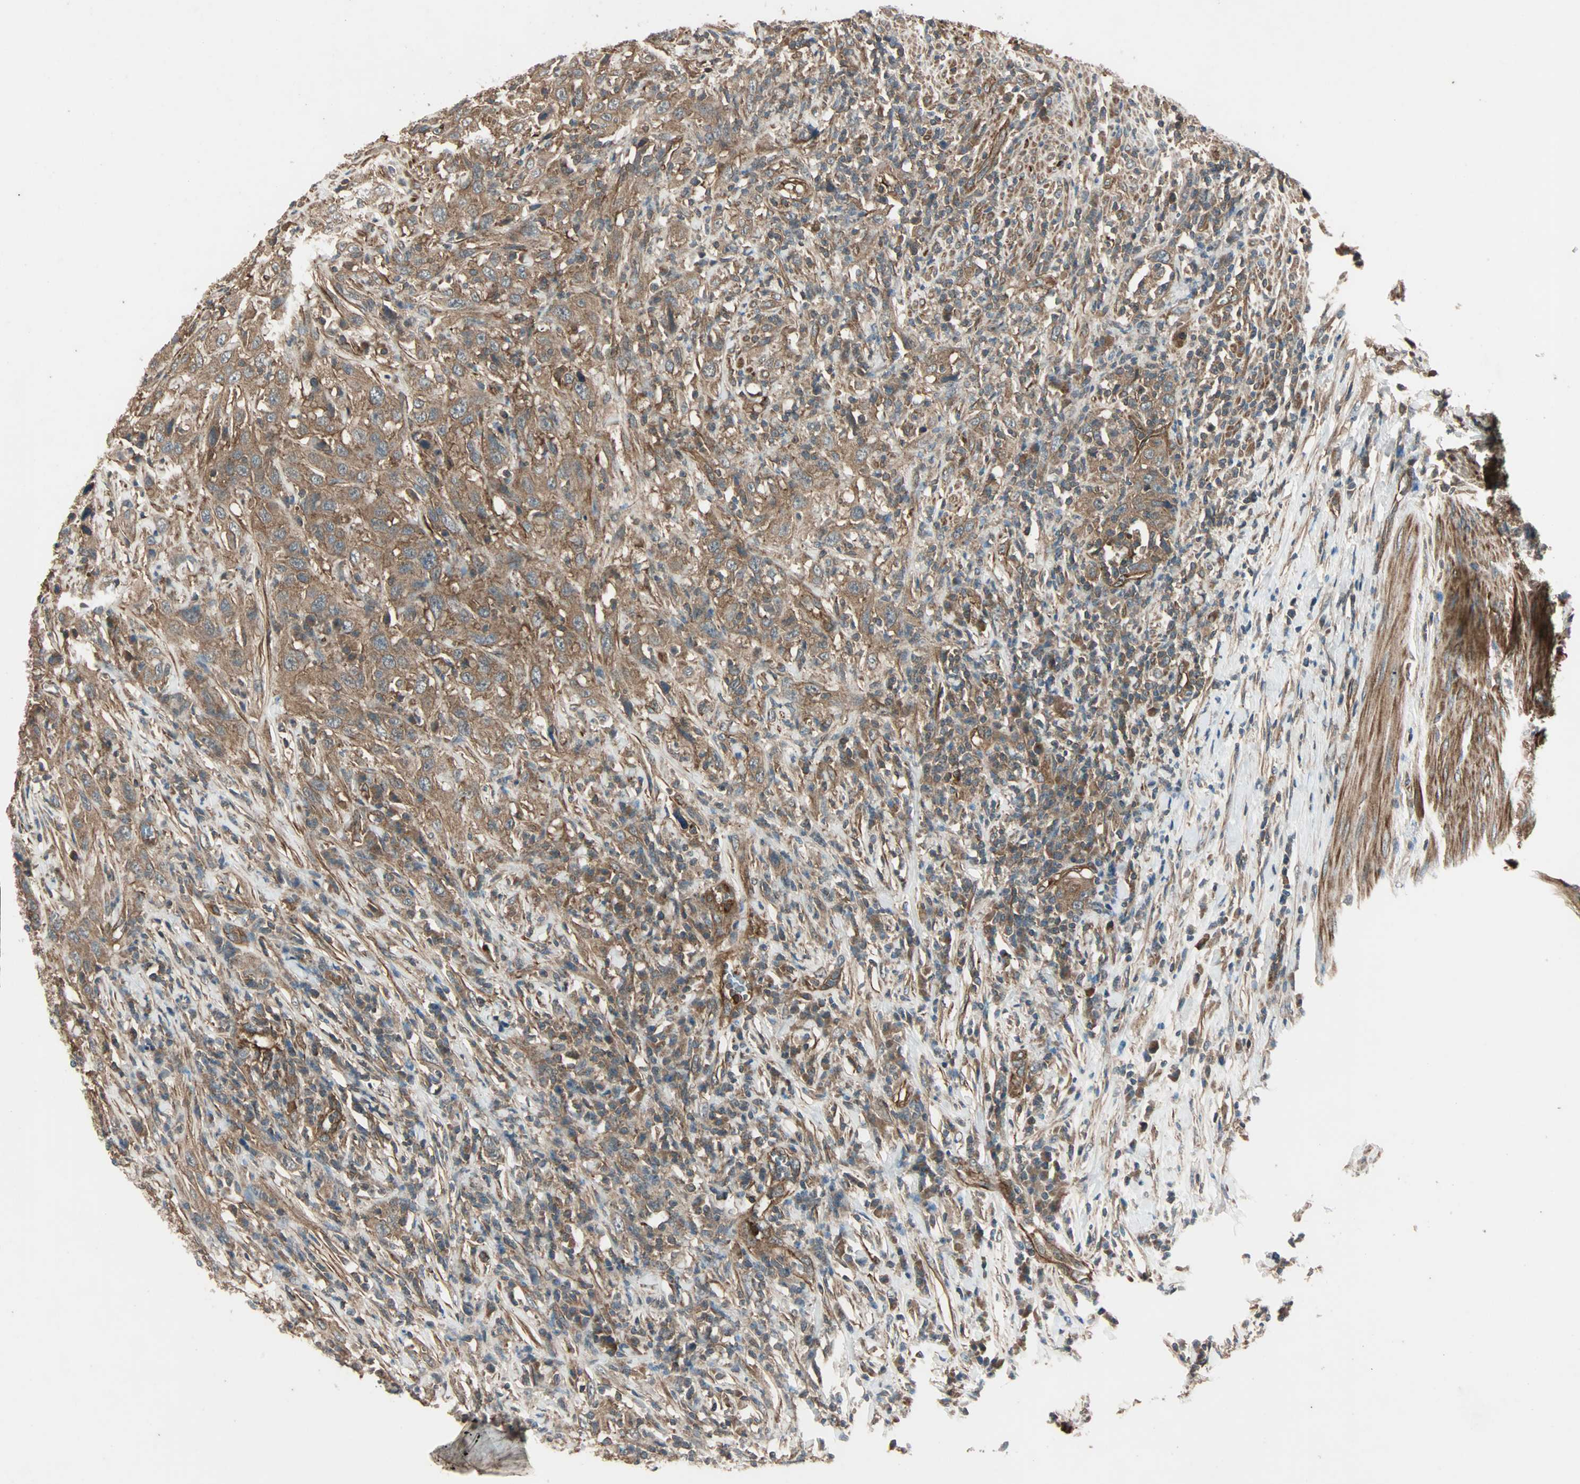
{"staining": {"intensity": "moderate", "quantity": ">75%", "location": "cytoplasmic/membranous"}, "tissue": "urothelial cancer", "cell_type": "Tumor cells", "image_type": "cancer", "snomed": [{"axis": "morphology", "description": "Urothelial carcinoma, High grade"}, {"axis": "topography", "description": "Urinary bladder"}], "caption": "Urothelial cancer stained with DAB IHC demonstrates medium levels of moderate cytoplasmic/membranous staining in approximately >75% of tumor cells.", "gene": "GCK", "patient": {"sex": "male", "age": 61}}